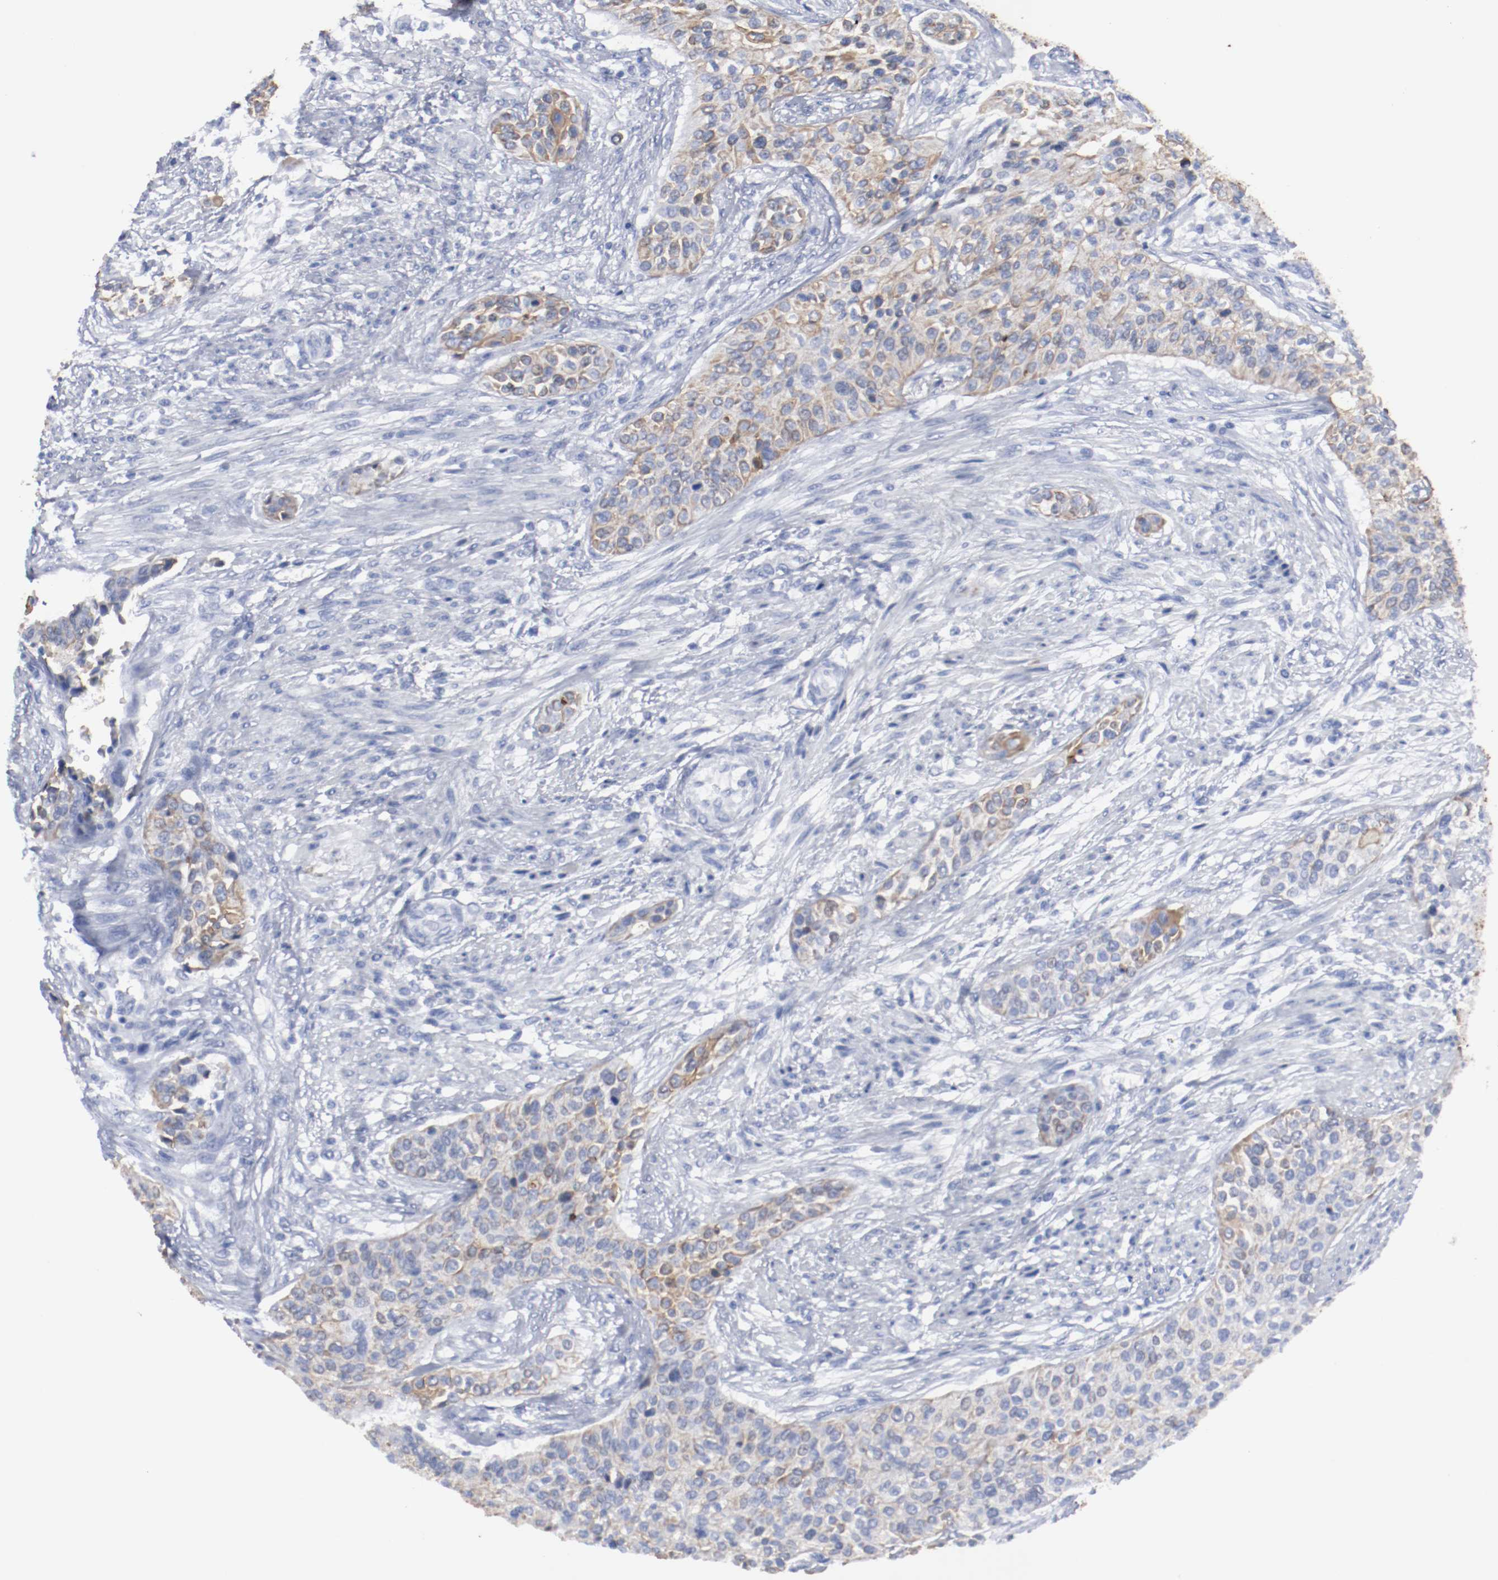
{"staining": {"intensity": "moderate", "quantity": ">75%", "location": "cytoplasmic/membranous"}, "tissue": "urothelial cancer", "cell_type": "Tumor cells", "image_type": "cancer", "snomed": [{"axis": "morphology", "description": "Urothelial carcinoma, High grade"}, {"axis": "topography", "description": "Urinary bladder"}], "caption": "Immunohistochemical staining of human urothelial cancer shows medium levels of moderate cytoplasmic/membranous staining in about >75% of tumor cells.", "gene": "TSPAN6", "patient": {"sex": "male", "age": 74}}